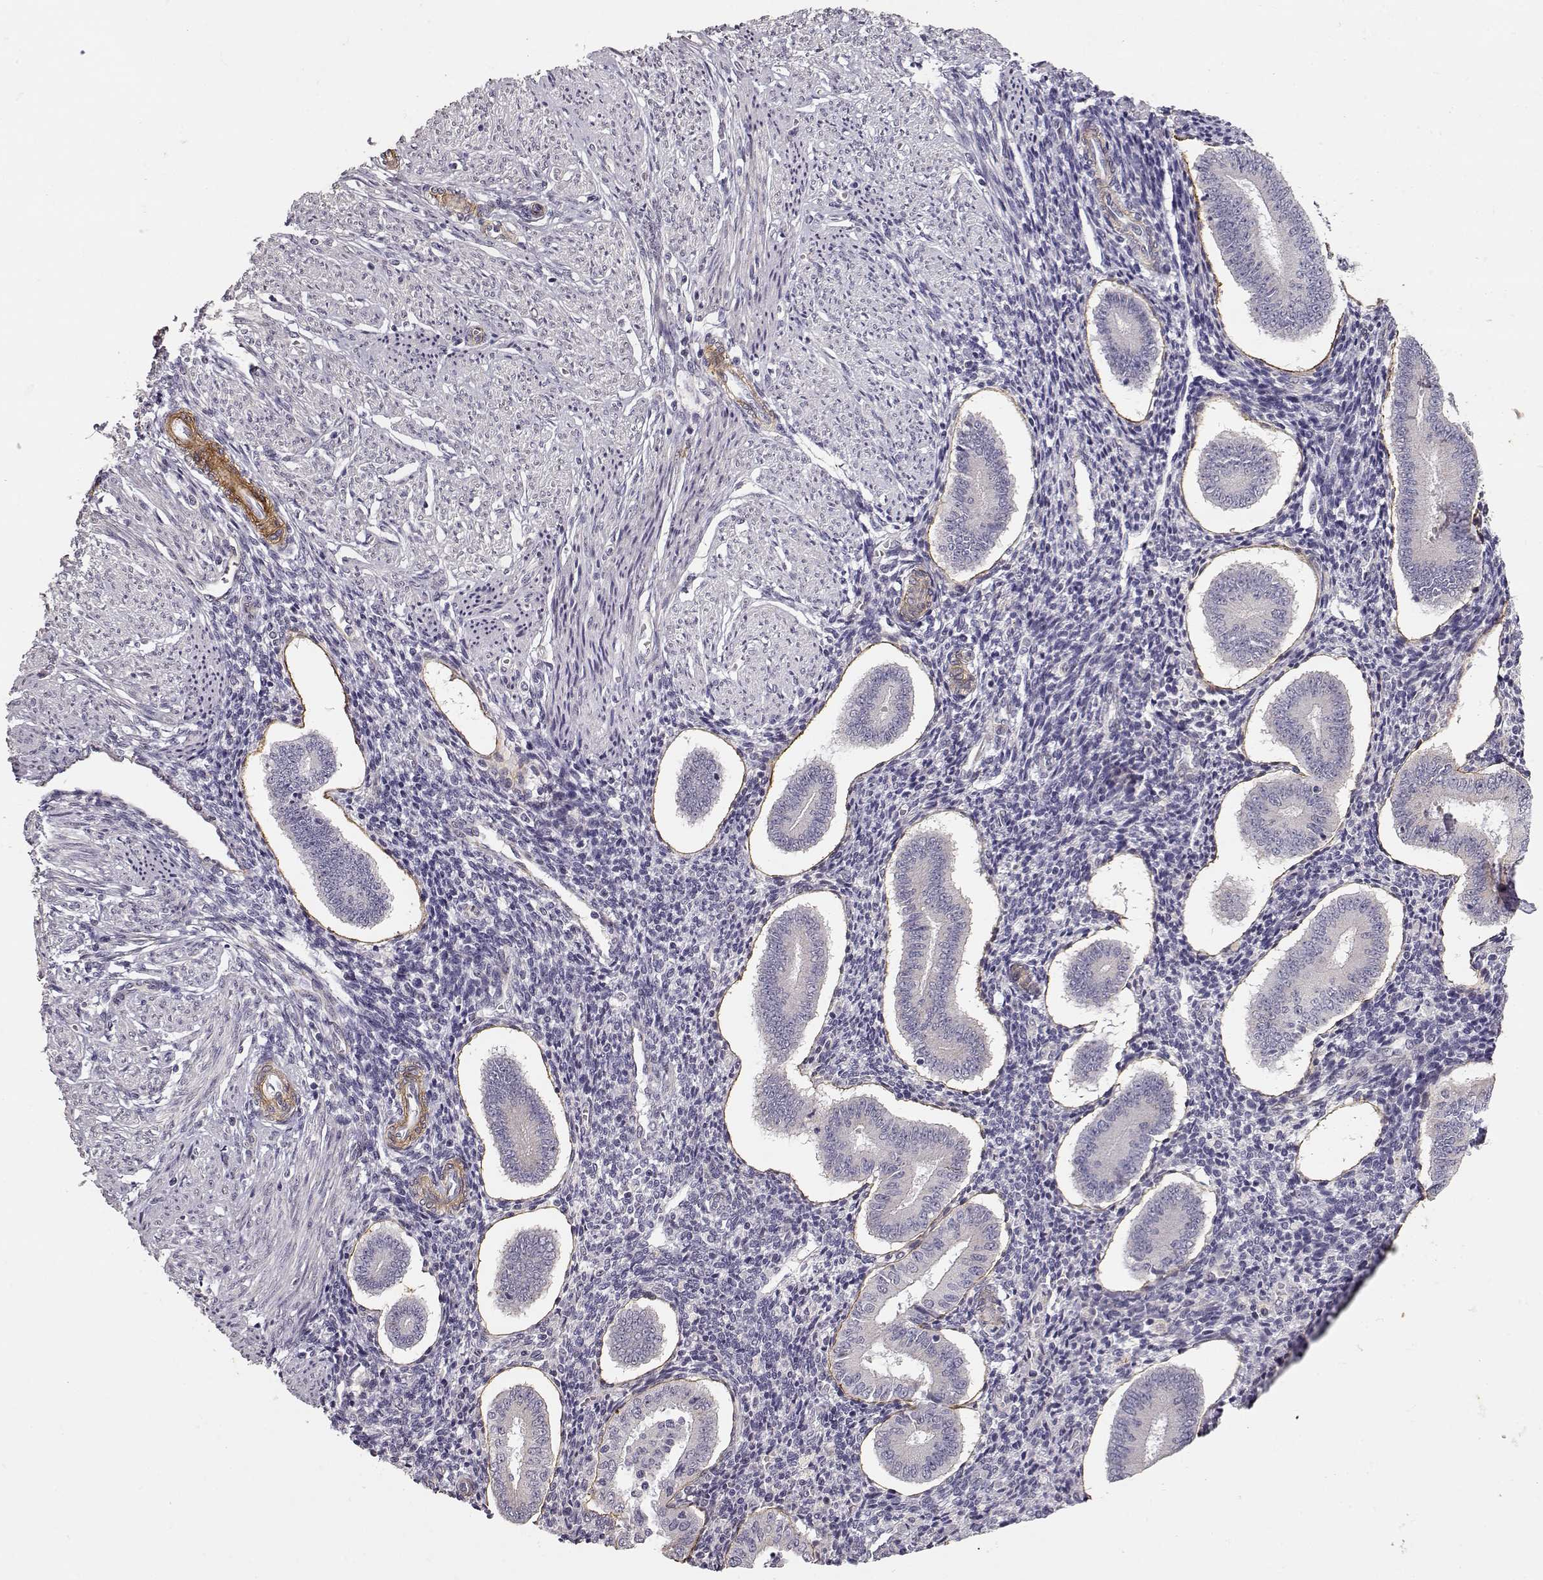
{"staining": {"intensity": "negative", "quantity": "none", "location": "none"}, "tissue": "endometrium", "cell_type": "Cells in endometrial stroma", "image_type": "normal", "snomed": [{"axis": "morphology", "description": "Normal tissue, NOS"}, {"axis": "topography", "description": "Endometrium"}], "caption": "A high-resolution micrograph shows IHC staining of benign endometrium, which exhibits no significant staining in cells in endometrial stroma.", "gene": "LAMA5", "patient": {"sex": "female", "age": 40}}